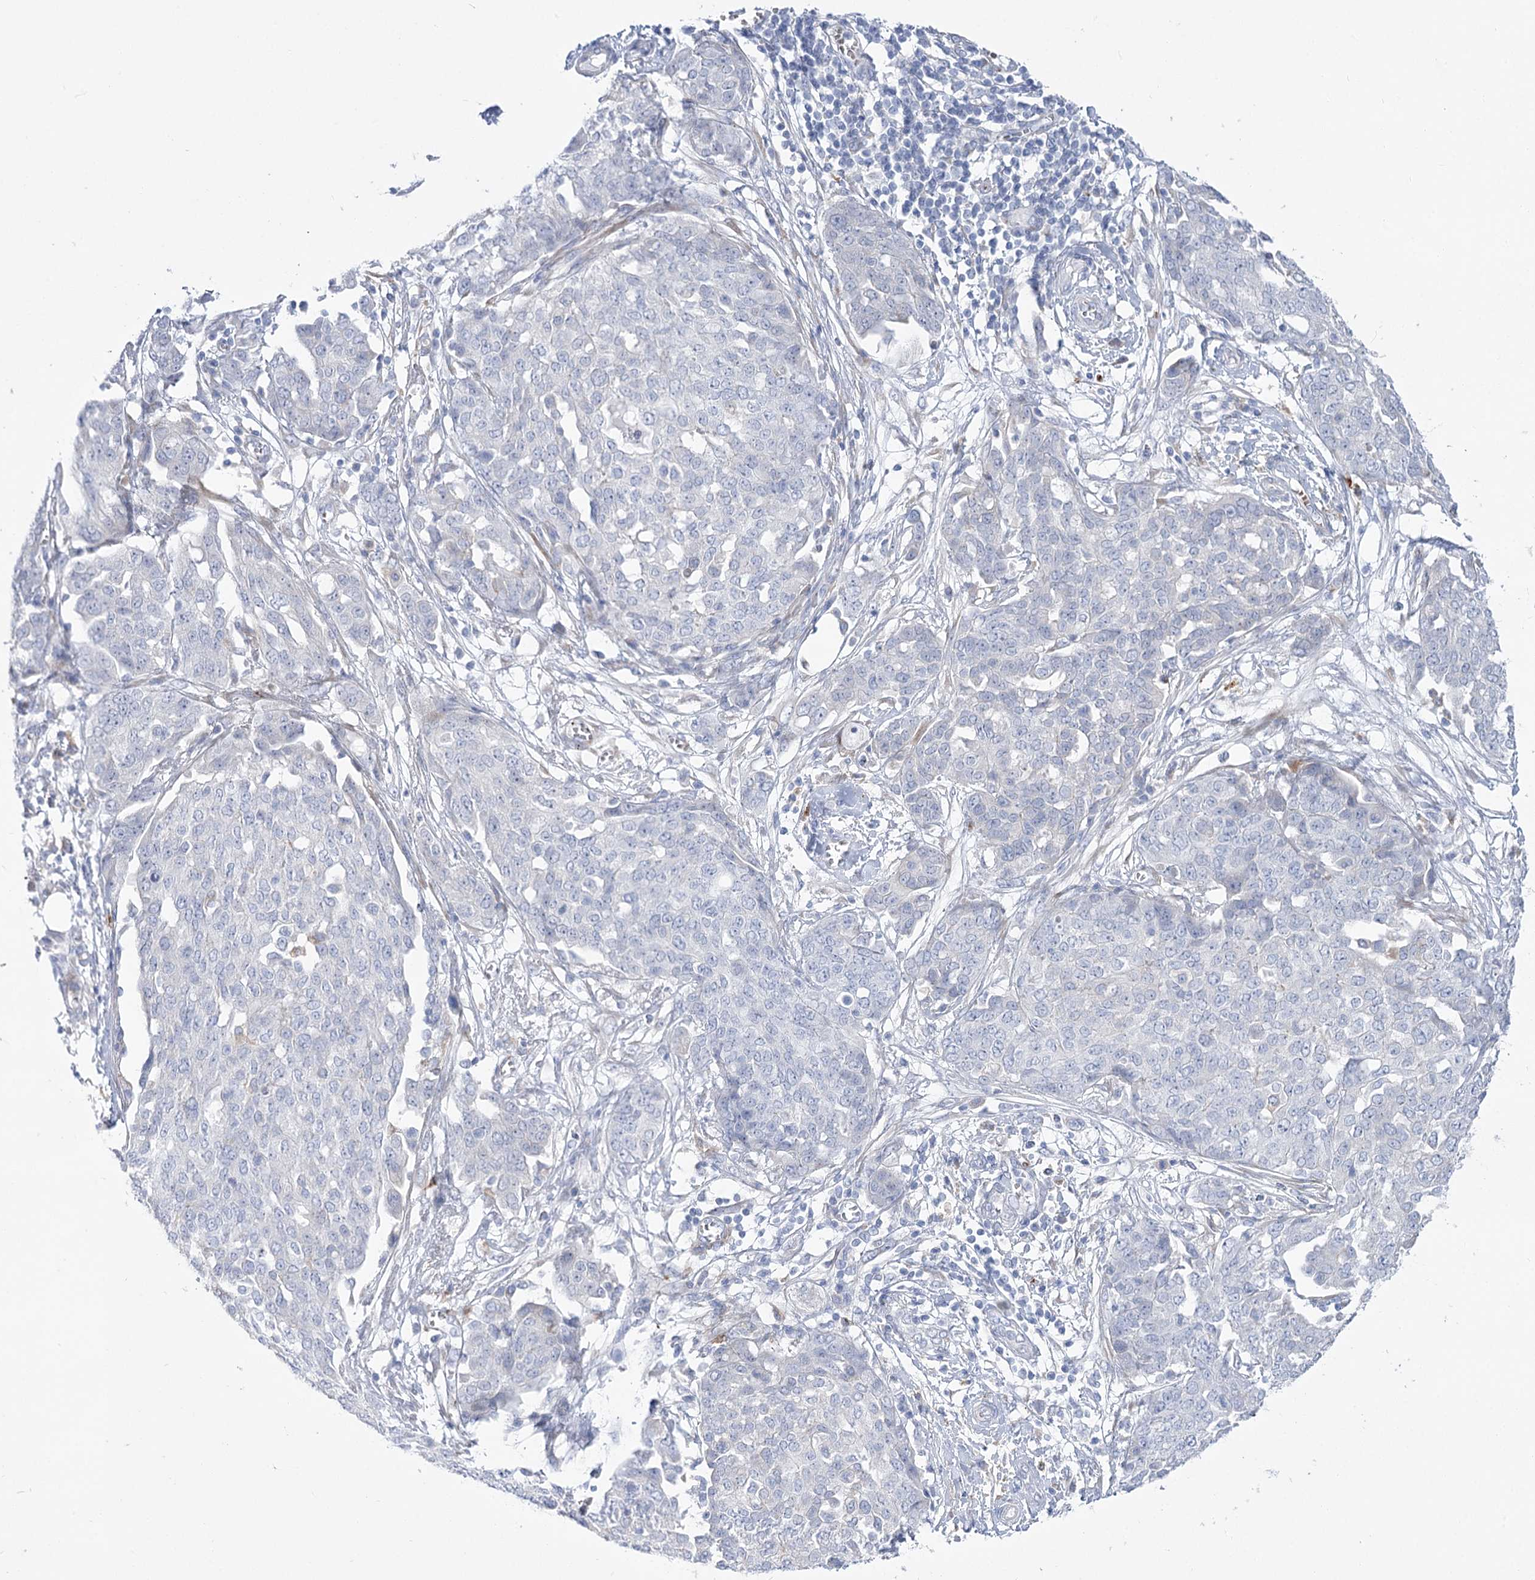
{"staining": {"intensity": "negative", "quantity": "none", "location": "none"}, "tissue": "ovarian cancer", "cell_type": "Tumor cells", "image_type": "cancer", "snomed": [{"axis": "morphology", "description": "Cystadenocarcinoma, serous, NOS"}, {"axis": "topography", "description": "Soft tissue"}, {"axis": "topography", "description": "Ovary"}], "caption": "The immunohistochemistry histopathology image has no significant positivity in tumor cells of serous cystadenocarcinoma (ovarian) tissue.", "gene": "SIAE", "patient": {"sex": "female", "age": 57}}